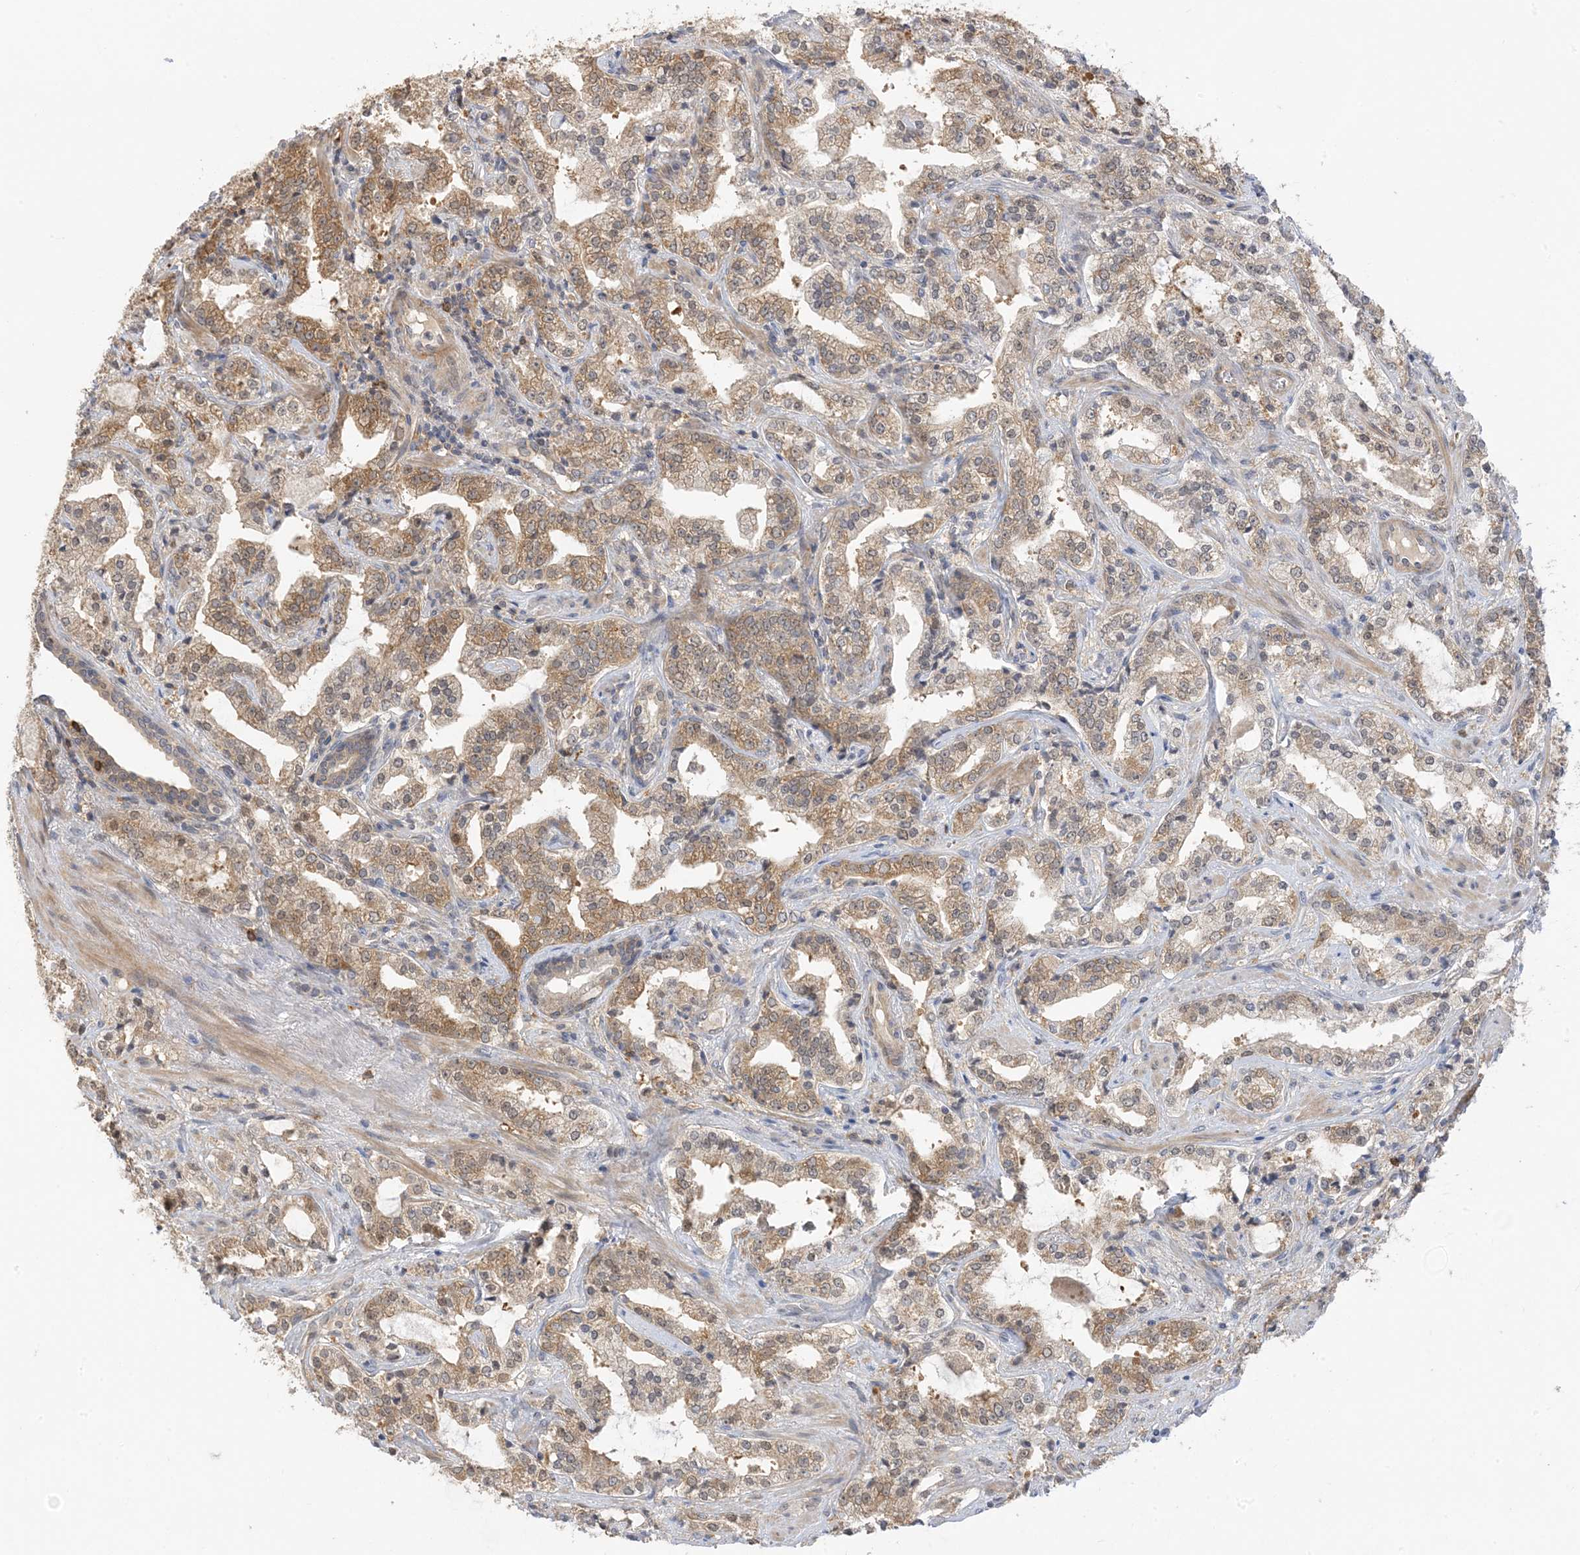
{"staining": {"intensity": "moderate", "quantity": ">75%", "location": "cytoplasmic/membranous"}, "tissue": "prostate cancer", "cell_type": "Tumor cells", "image_type": "cancer", "snomed": [{"axis": "morphology", "description": "Adenocarcinoma, High grade"}, {"axis": "topography", "description": "Prostate"}], "caption": "Moderate cytoplasmic/membranous protein positivity is identified in about >75% of tumor cells in prostate high-grade adenocarcinoma. The staining is performed using DAB brown chromogen to label protein expression. The nuclei are counter-stained blue using hematoxylin.", "gene": "WDR26", "patient": {"sex": "male", "age": 64}}